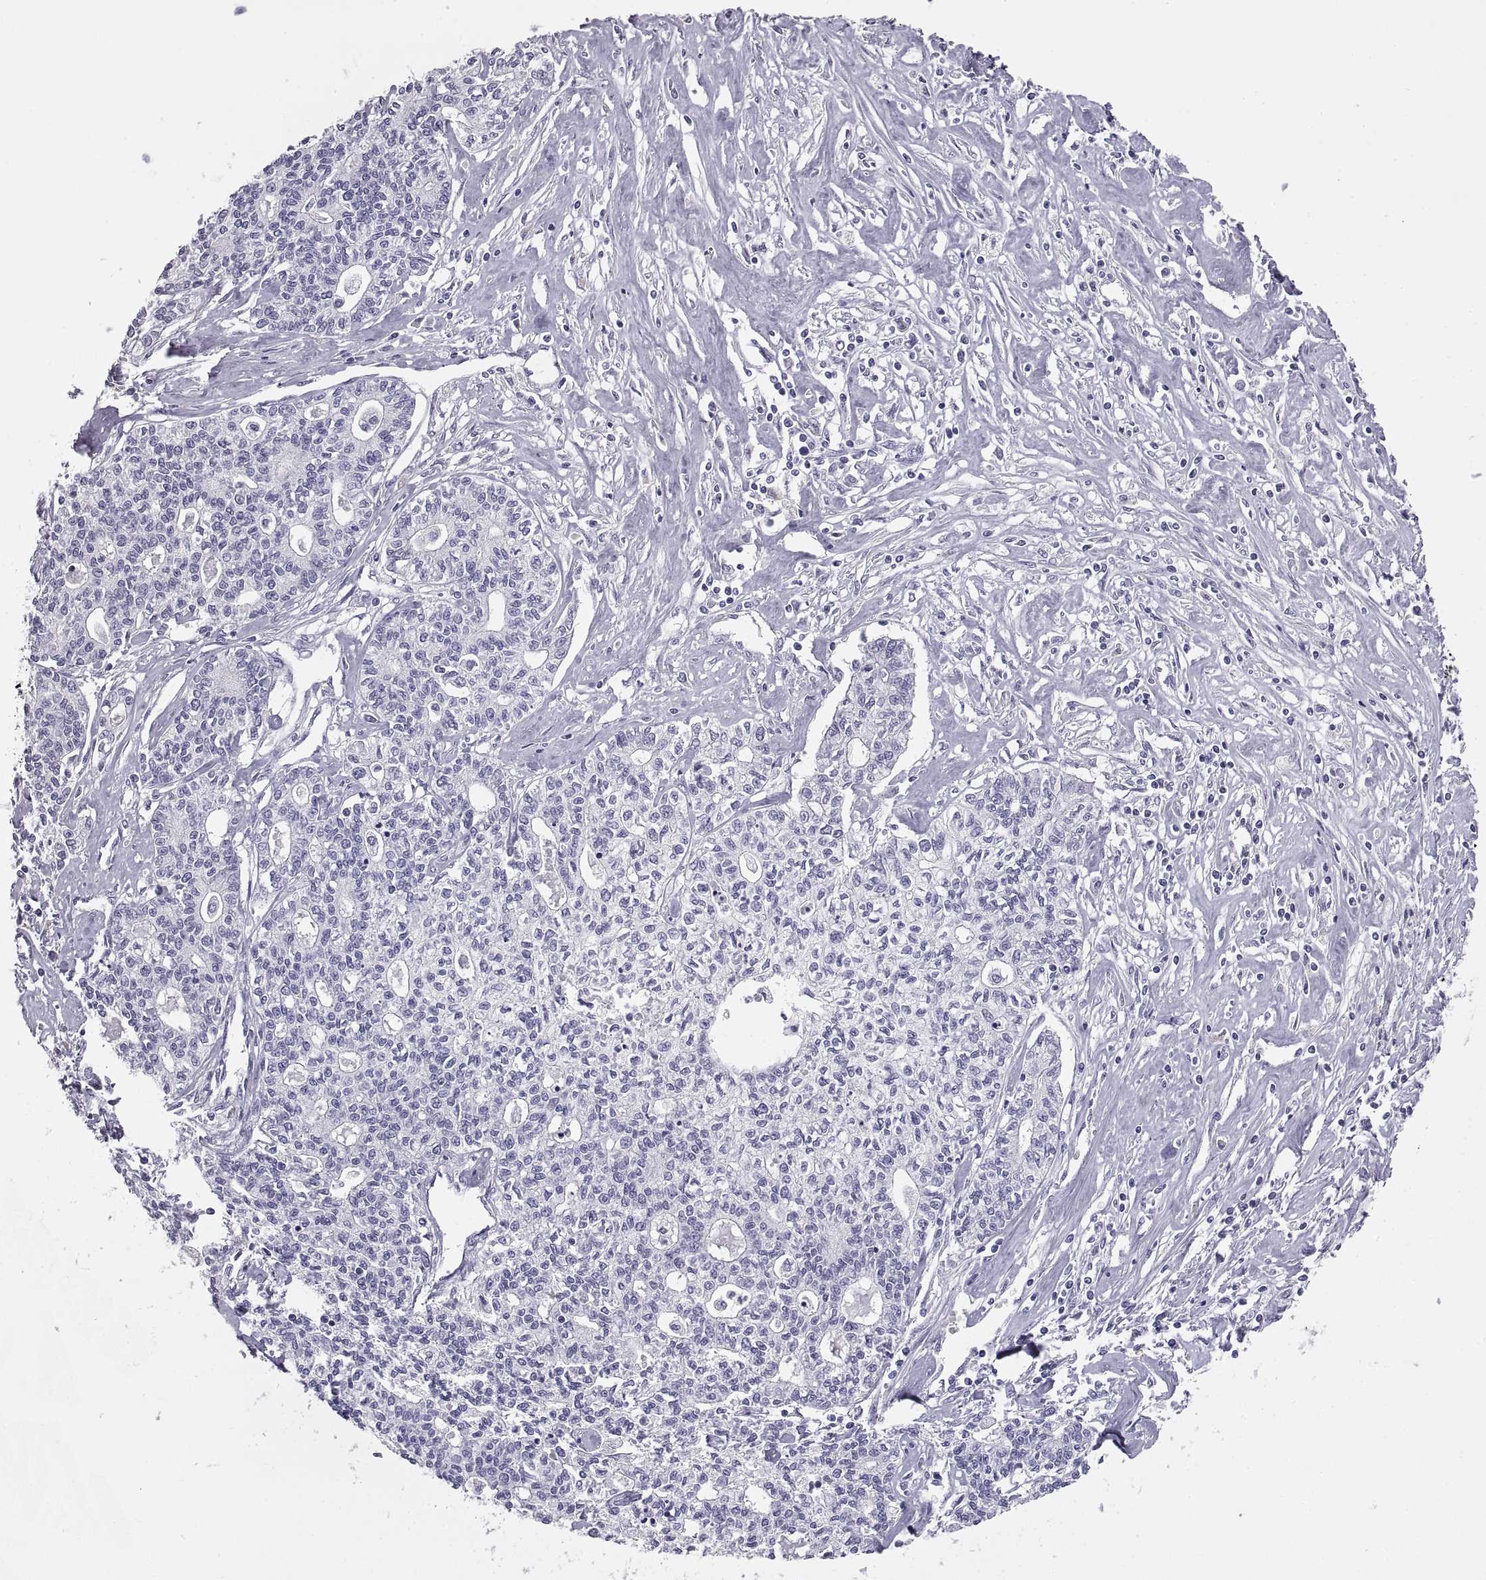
{"staining": {"intensity": "negative", "quantity": "none", "location": "none"}, "tissue": "liver cancer", "cell_type": "Tumor cells", "image_type": "cancer", "snomed": [{"axis": "morphology", "description": "Cholangiocarcinoma"}, {"axis": "topography", "description": "Liver"}], "caption": "A high-resolution image shows immunohistochemistry (IHC) staining of liver cholangiocarcinoma, which demonstrates no significant expression in tumor cells.", "gene": "RLBP1", "patient": {"sex": "female", "age": 61}}